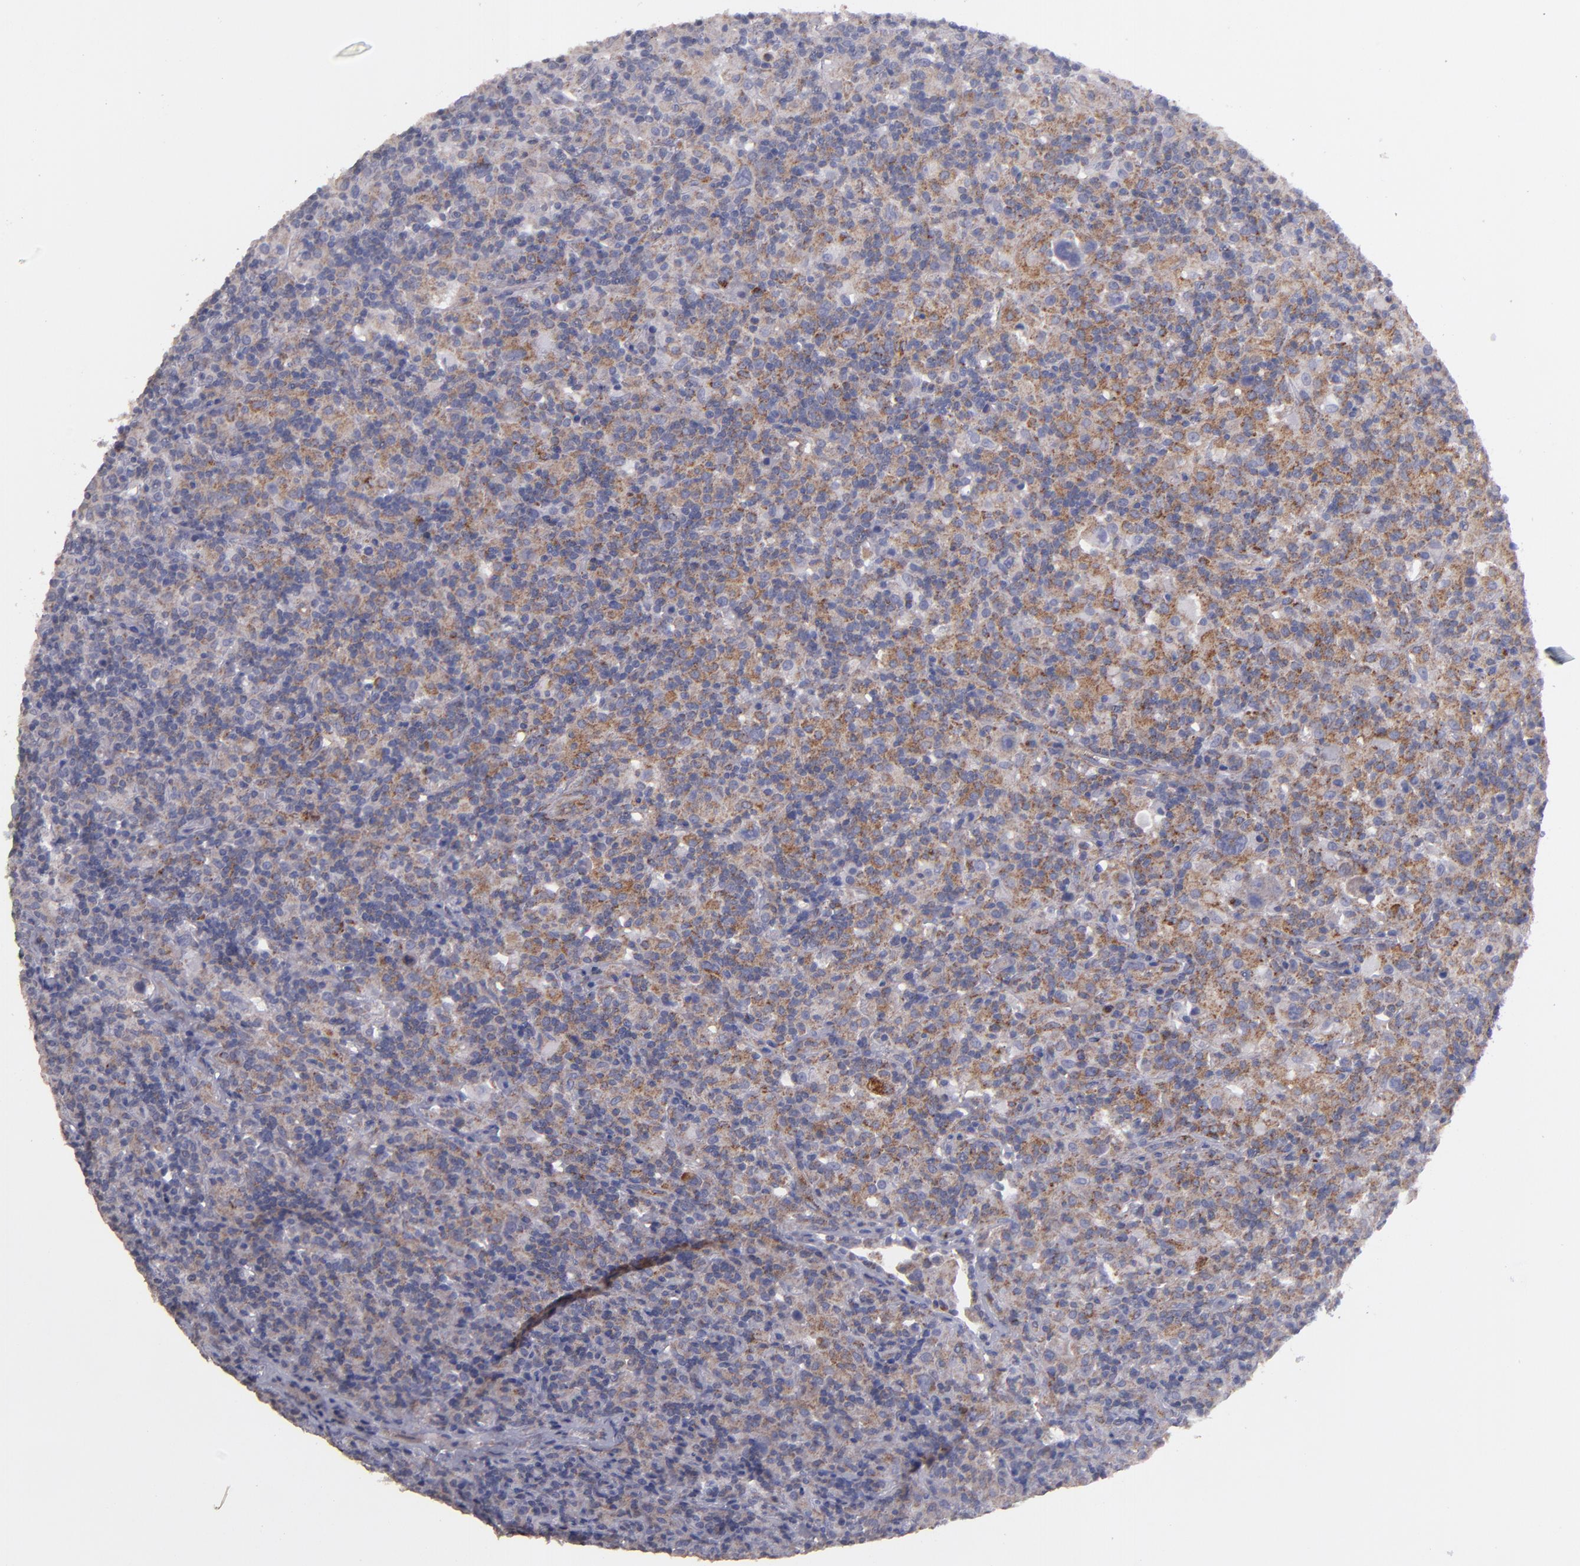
{"staining": {"intensity": "moderate", "quantity": "25%-75%", "location": "cytoplasmic/membranous"}, "tissue": "lymphoma", "cell_type": "Tumor cells", "image_type": "cancer", "snomed": [{"axis": "morphology", "description": "Hodgkin's disease, NOS"}, {"axis": "topography", "description": "Lymph node"}], "caption": "Protein expression analysis of human lymphoma reveals moderate cytoplasmic/membranous staining in about 25%-75% of tumor cells.", "gene": "CLTA", "patient": {"sex": "male", "age": 46}}